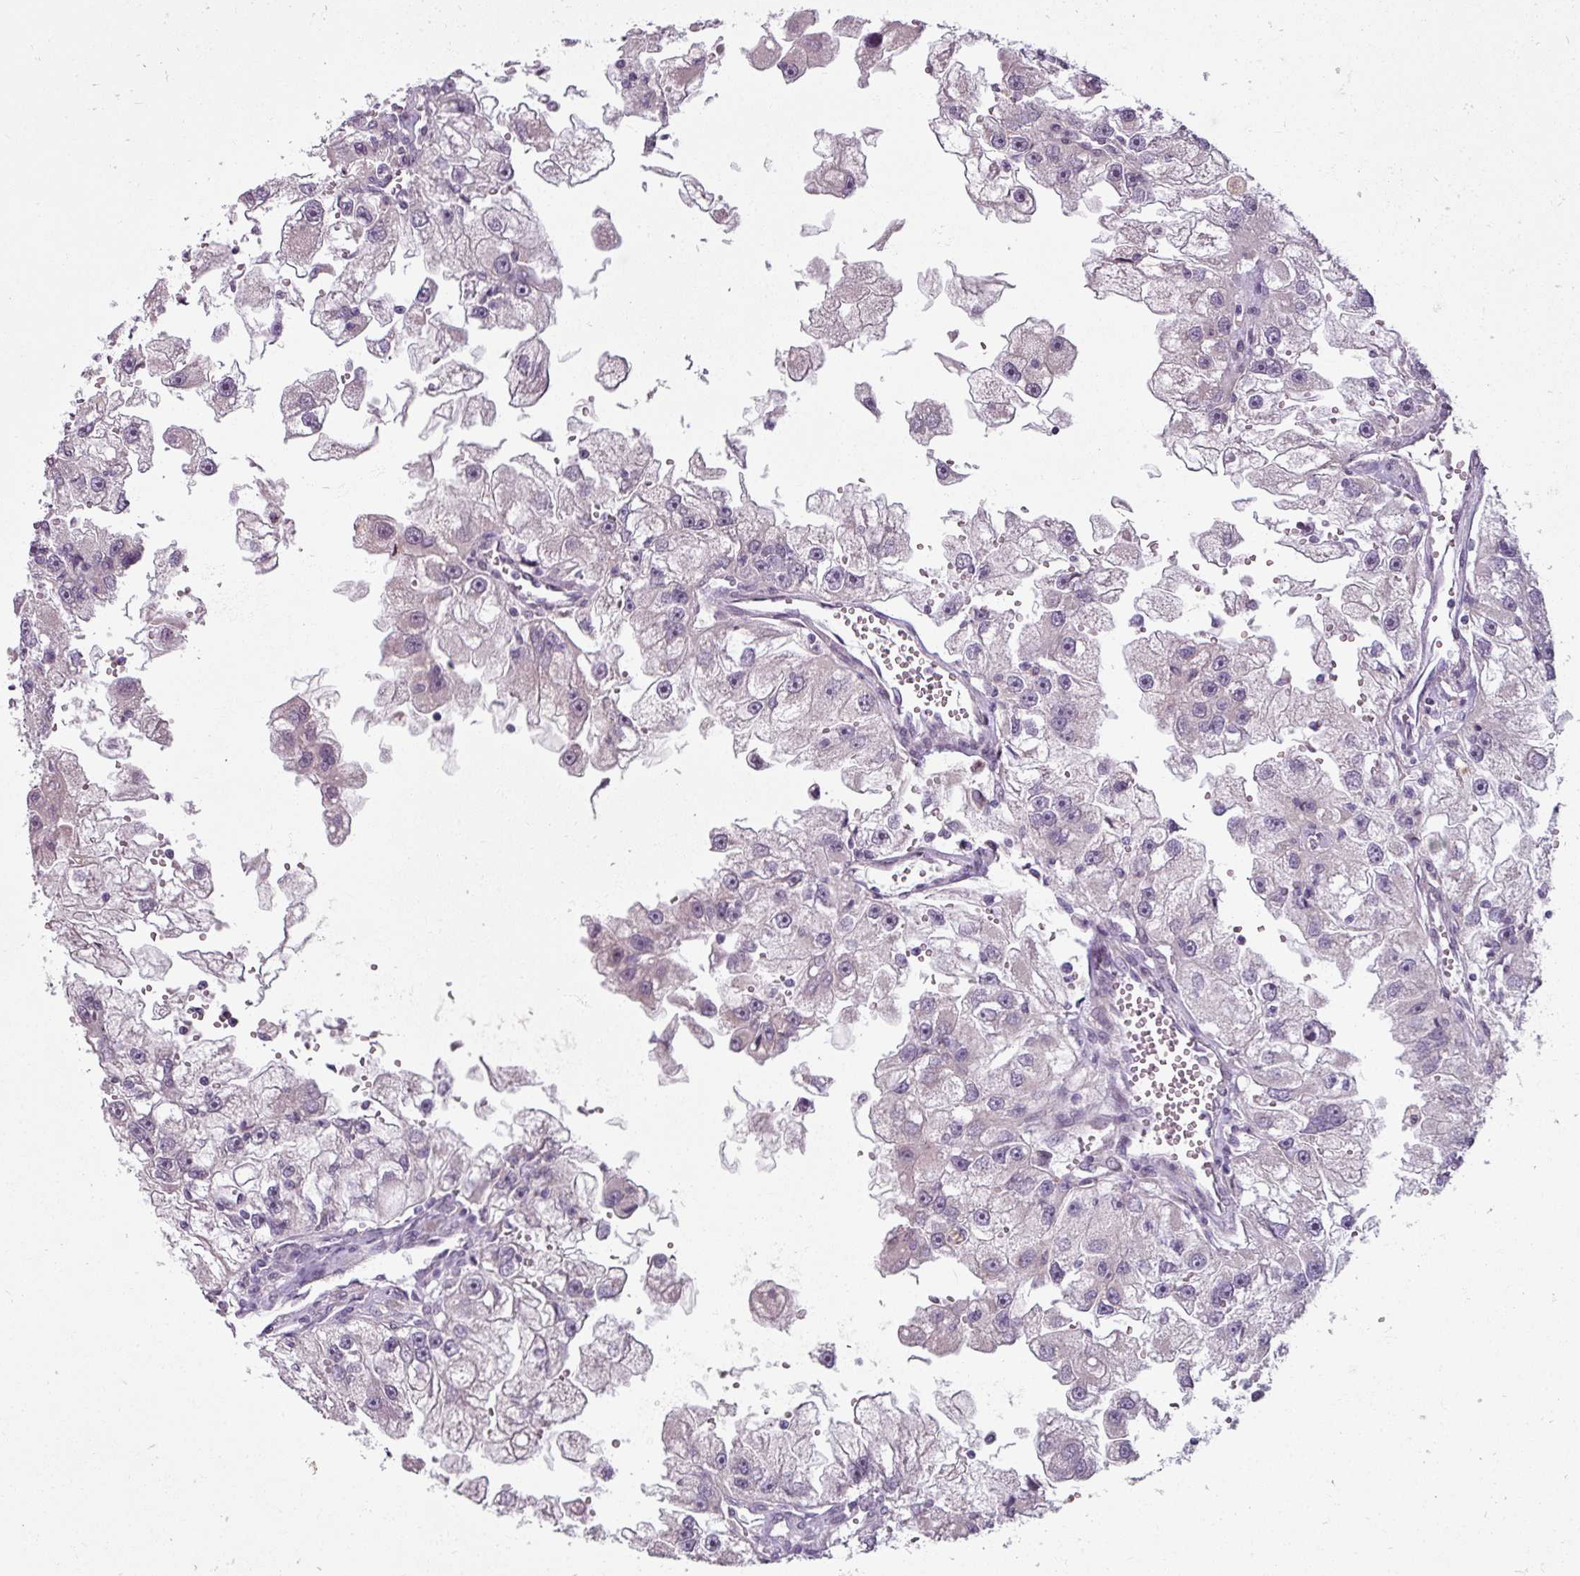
{"staining": {"intensity": "negative", "quantity": "none", "location": "none"}, "tissue": "renal cancer", "cell_type": "Tumor cells", "image_type": "cancer", "snomed": [{"axis": "morphology", "description": "Adenocarcinoma, NOS"}, {"axis": "topography", "description": "Kidney"}], "caption": "This is a image of immunohistochemistry (IHC) staining of renal cancer (adenocarcinoma), which shows no expression in tumor cells.", "gene": "UVSSA", "patient": {"sex": "male", "age": 63}}